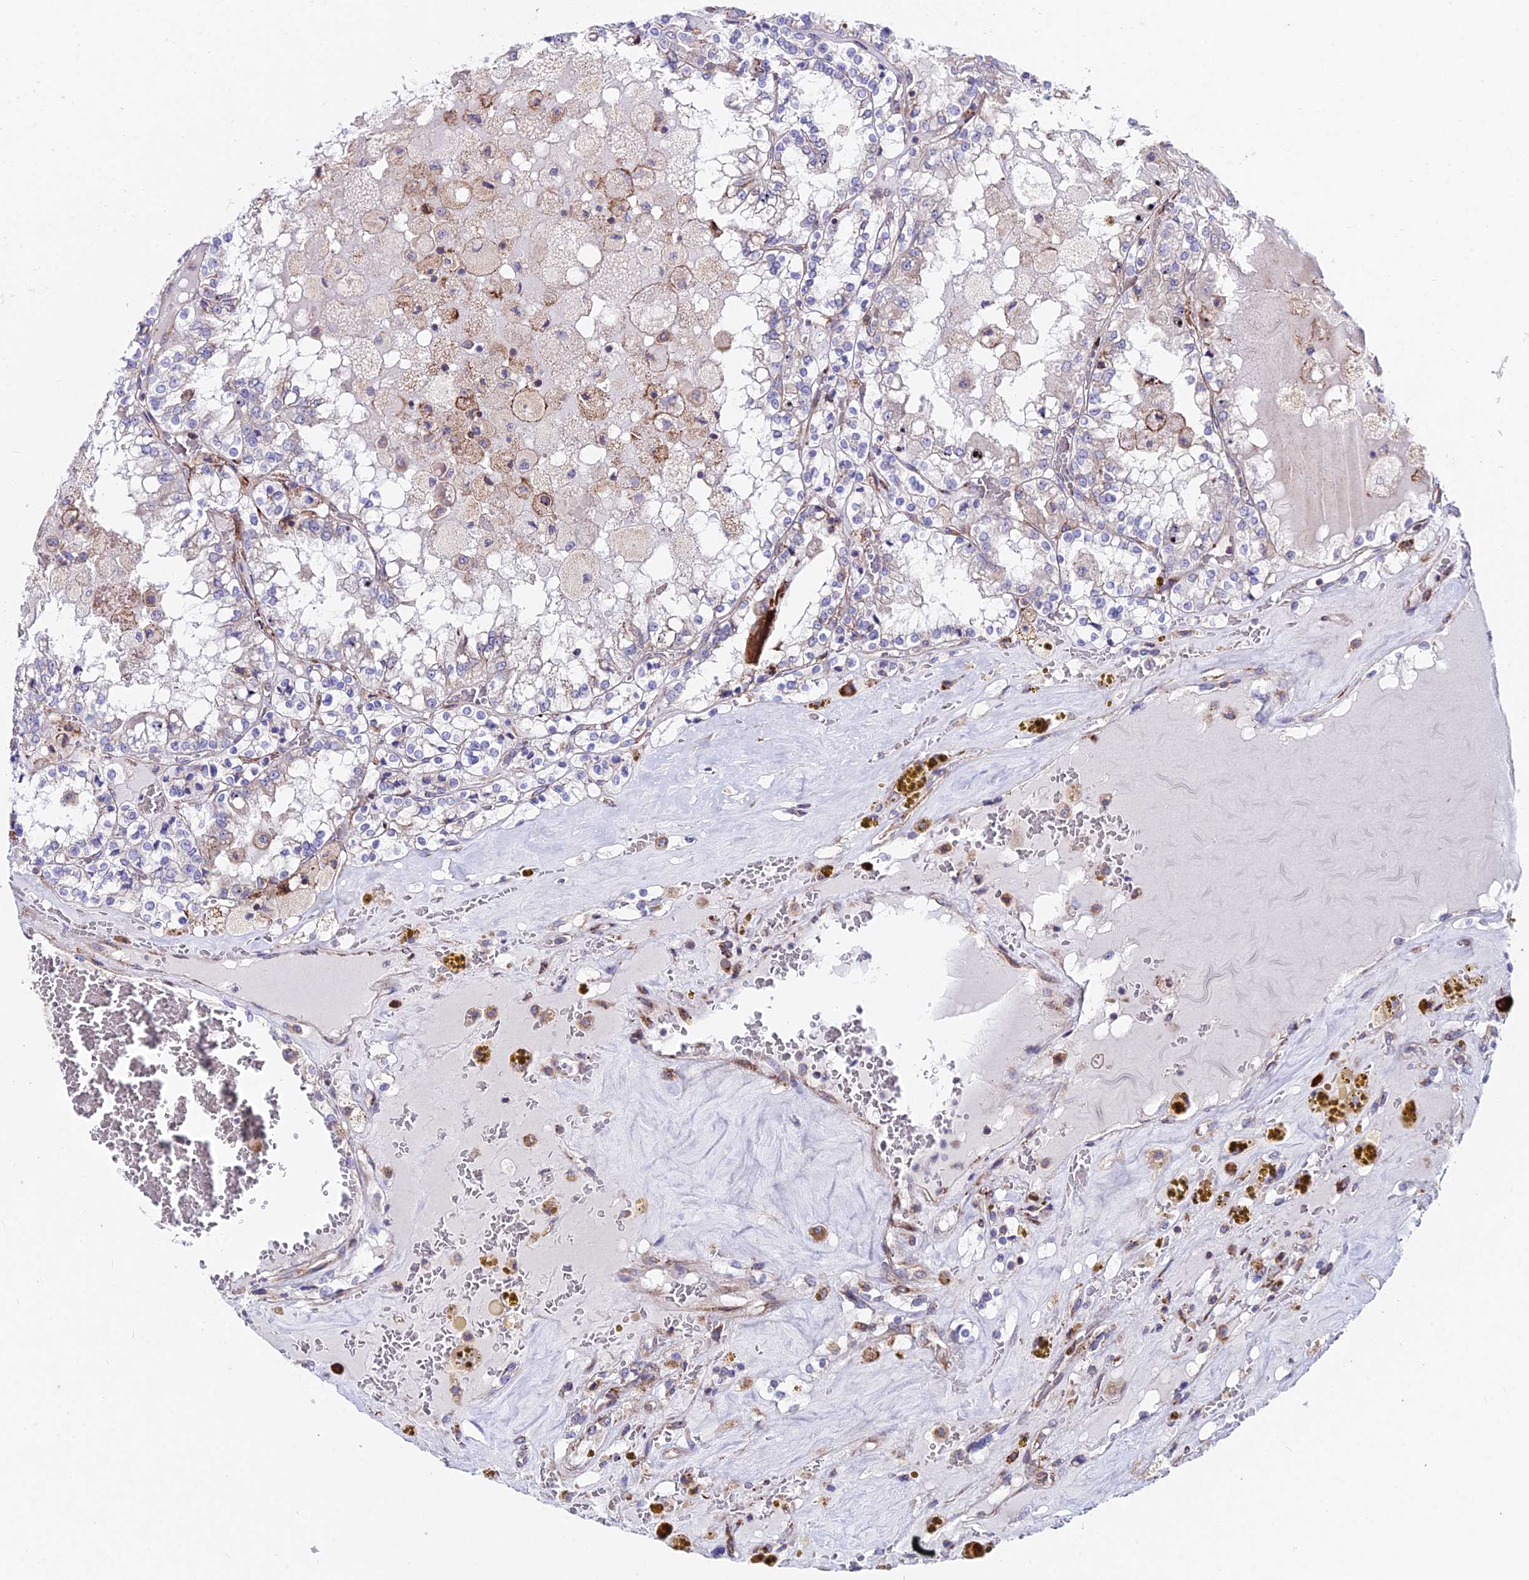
{"staining": {"intensity": "negative", "quantity": "none", "location": "none"}, "tissue": "renal cancer", "cell_type": "Tumor cells", "image_type": "cancer", "snomed": [{"axis": "morphology", "description": "Adenocarcinoma, NOS"}, {"axis": "topography", "description": "Kidney"}], "caption": "DAB (3,3'-diaminobenzidine) immunohistochemical staining of human renal cancer demonstrates no significant expression in tumor cells.", "gene": "EIF3K", "patient": {"sex": "female", "age": 56}}